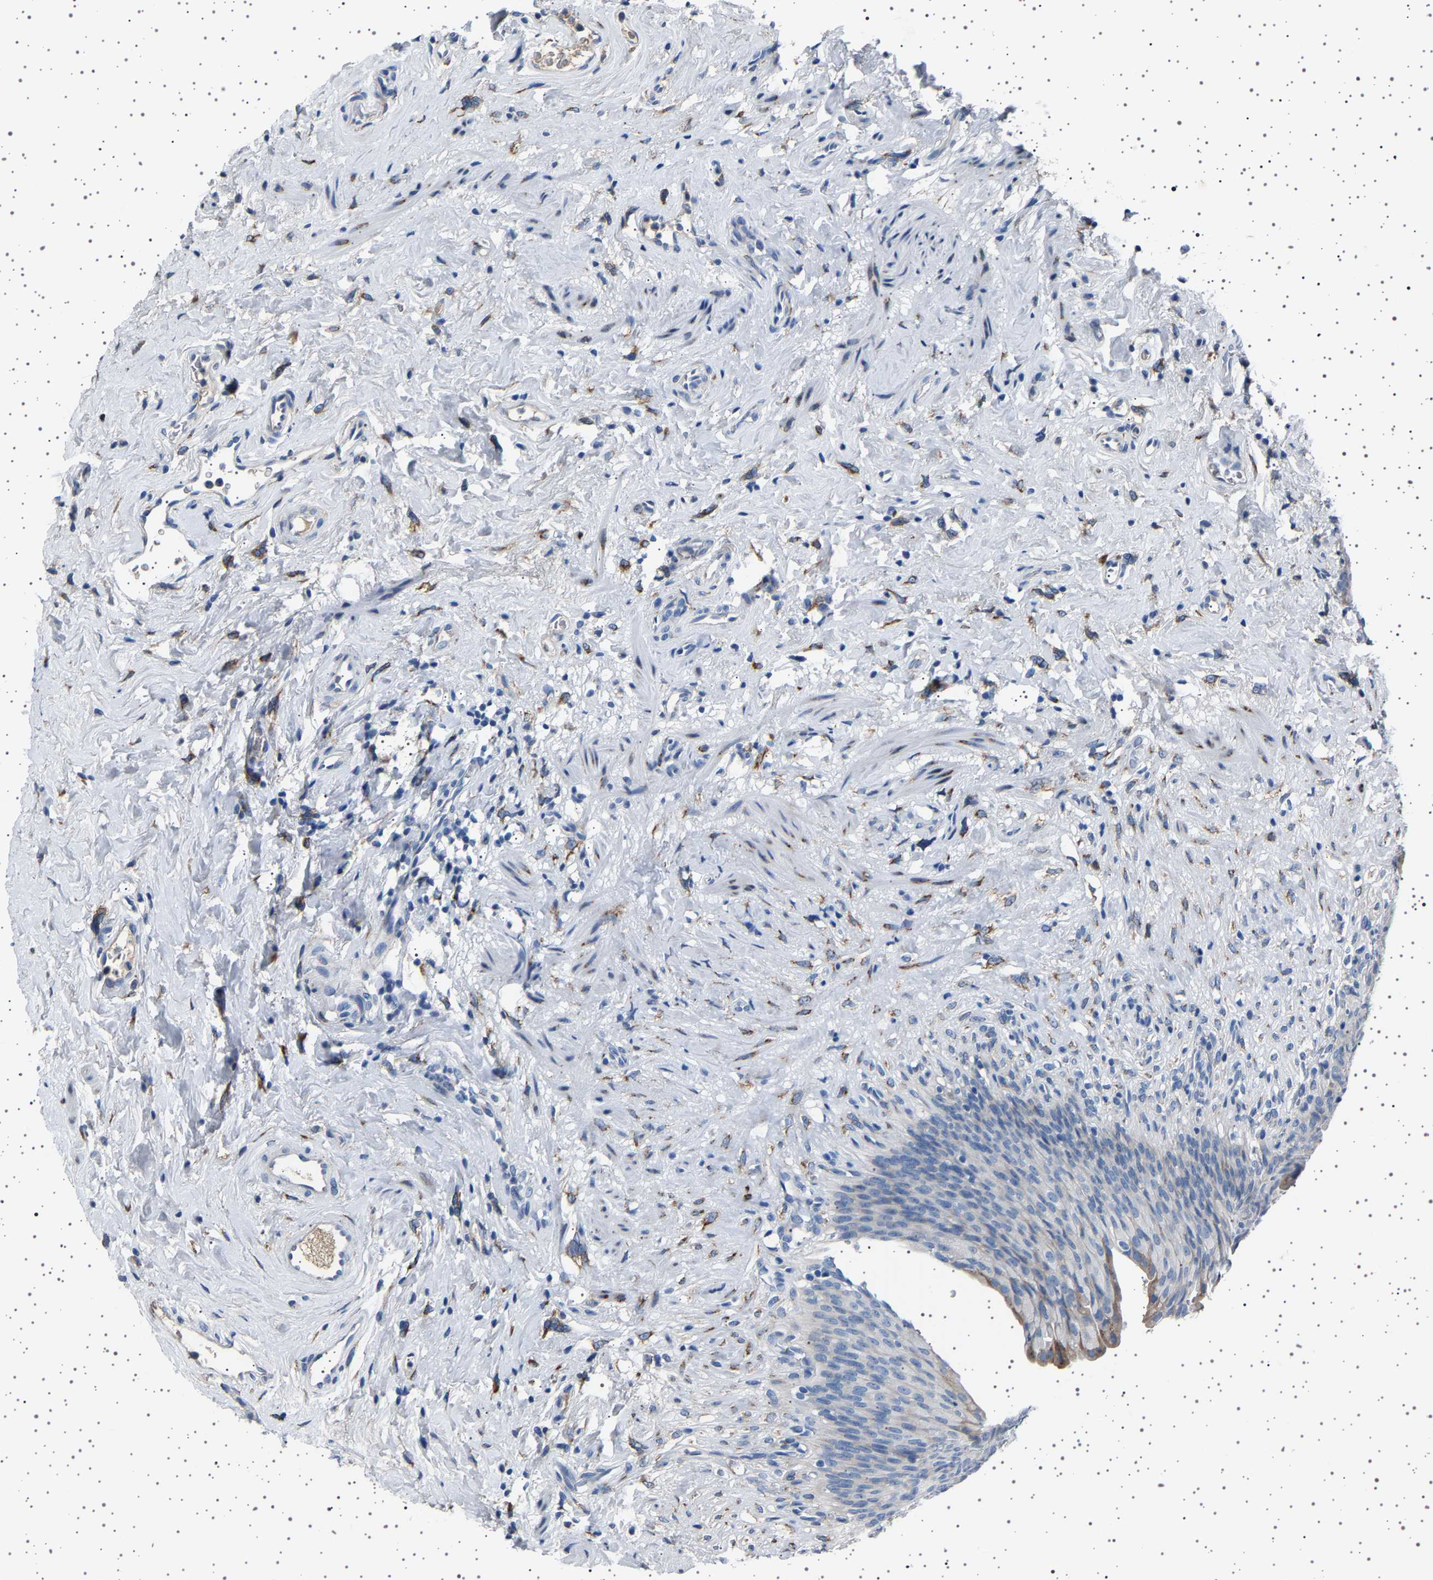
{"staining": {"intensity": "weak", "quantity": "<25%", "location": "cytoplasmic/membranous"}, "tissue": "urinary bladder", "cell_type": "Urothelial cells", "image_type": "normal", "snomed": [{"axis": "morphology", "description": "Normal tissue, NOS"}, {"axis": "topography", "description": "Urinary bladder"}], "caption": "The IHC histopathology image has no significant staining in urothelial cells of urinary bladder. Nuclei are stained in blue.", "gene": "FTCD", "patient": {"sex": "female", "age": 79}}